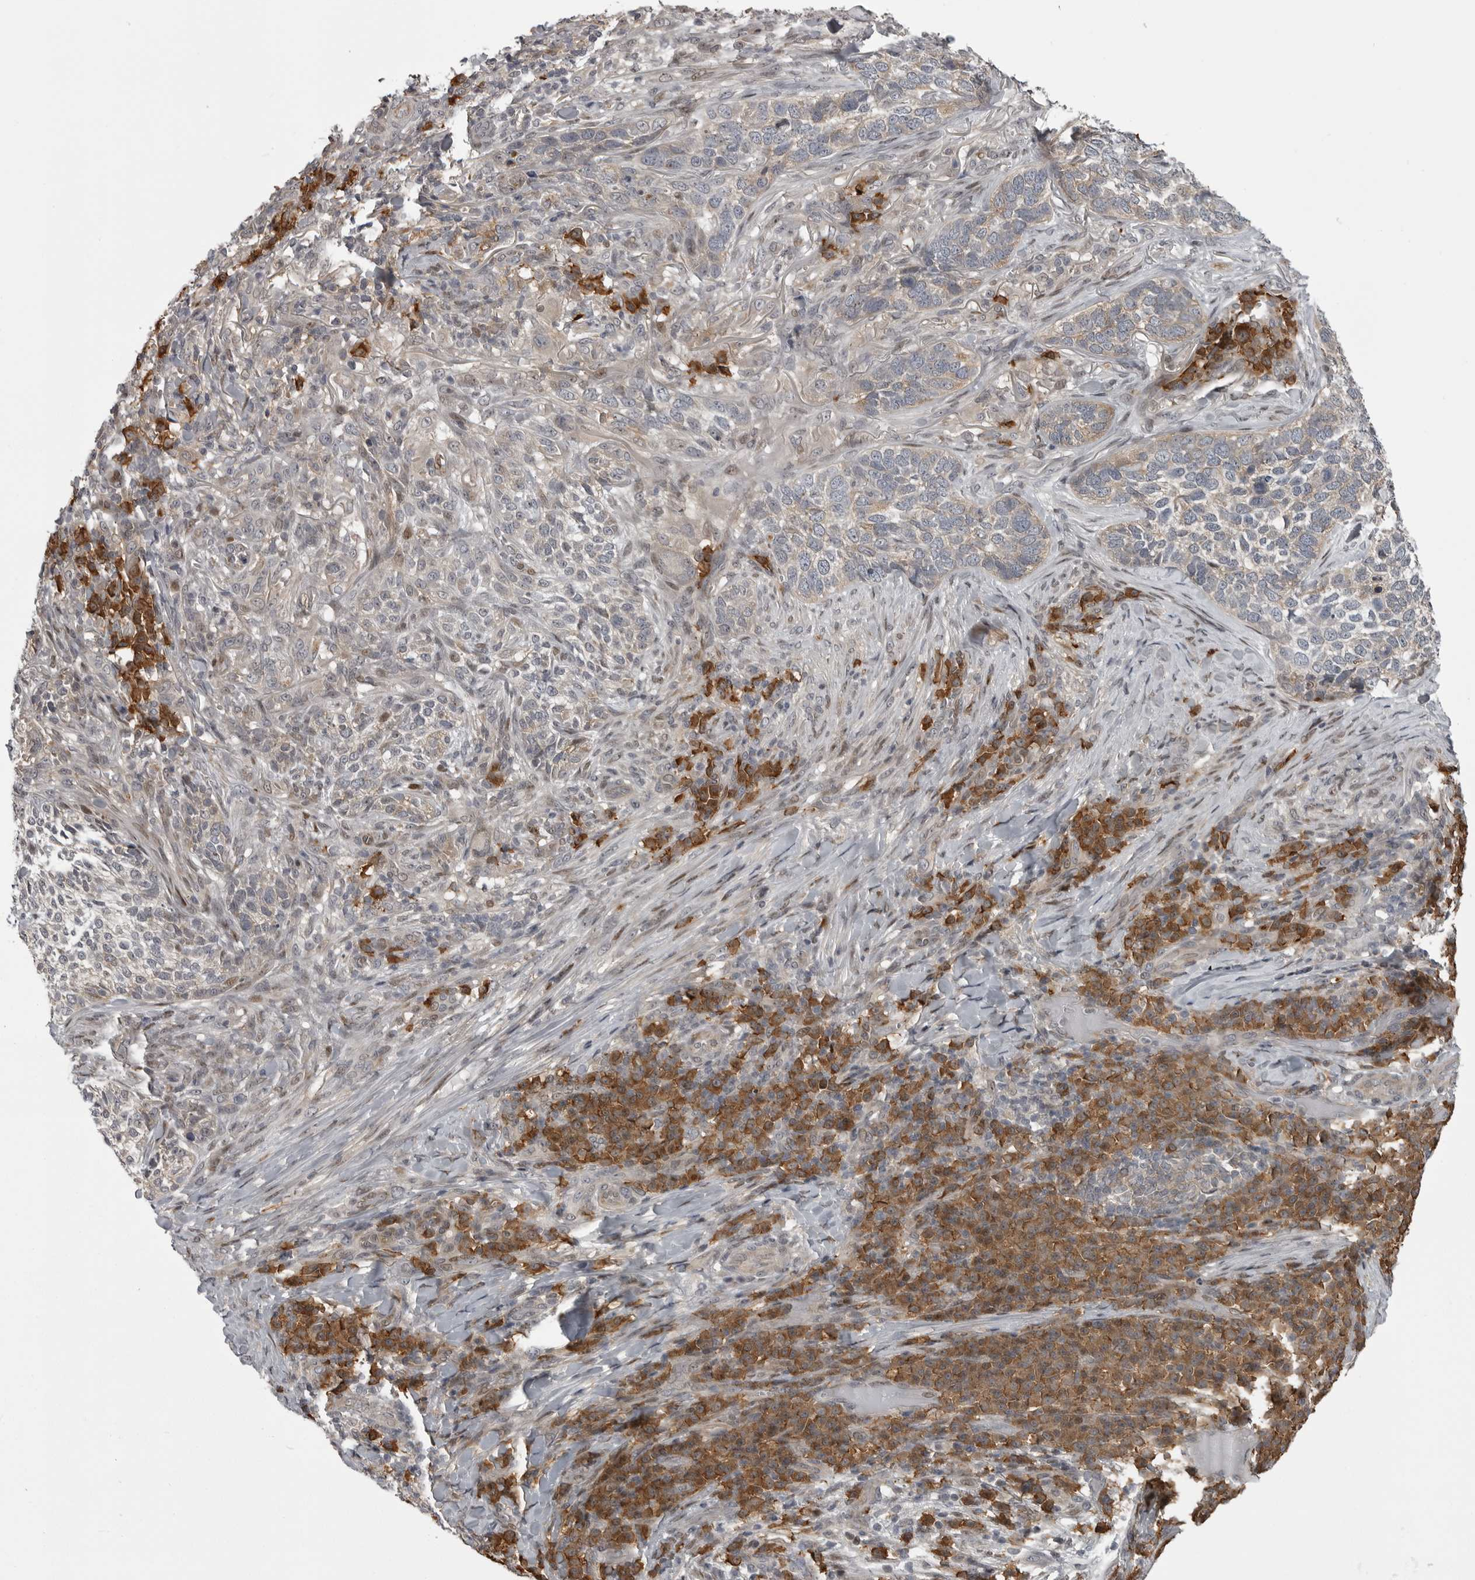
{"staining": {"intensity": "weak", "quantity": "25%-75%", "location": "cytoplasmic/membranous"}, "tissue": "skin cancer", "cell_type": "Tumor cells", "image_type": "cancer", "snomed": [{"axis": "morphology", "description": "Basal cell carcinoma"}, {"axis": "topography", "description": "Skin"}], "caption": "Skin basal cell carcinoma was stained to show a protein in brown. There is low levels of weak cytoplasmic/membranous staining in approximately 25%-75% of tumor cells.", "gene": "SNX16", "patient": {"sex": "female", "age": 64}}